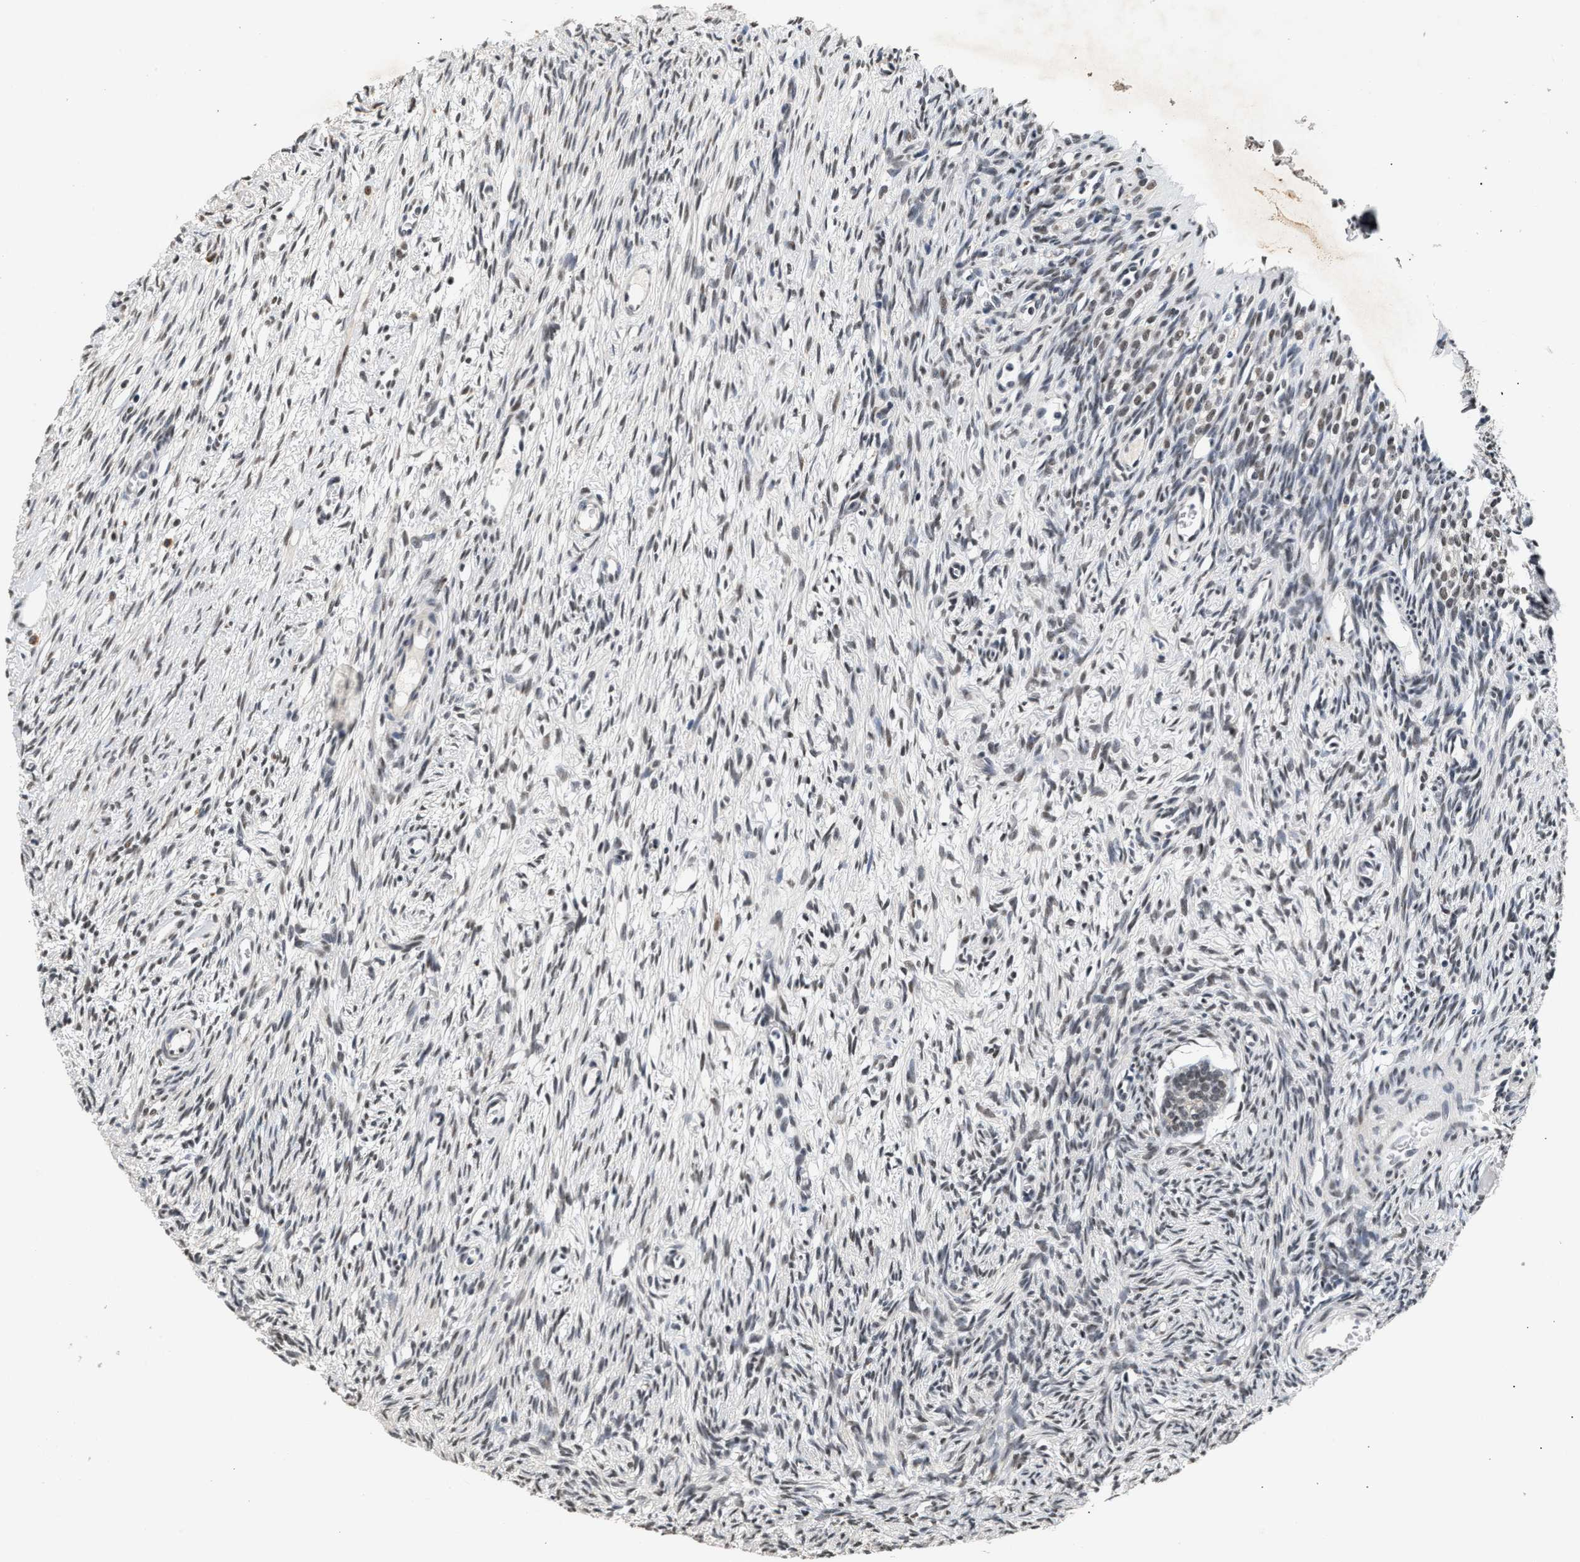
{"staining": {"intensity": "weak", "quantity": ">75%", "location": "cytoplasmic/membranous"}, "tissue": "ovary", "cell_type": "Follicle cells", "image_type": "normal", "snomed": [{"axis": "morphology", "description": "Normal tissue, NOS"}, {"axis": "topography", "description": "Ovary"}], "caption": "This is an image of immunohistochemistry (IHC) staining of normal ovary, which shows weak positivity in the cytoplasmic/membranous of follicle cells.", "gene": "THOC1", "patient": {"sex": "female", "age": 33}}